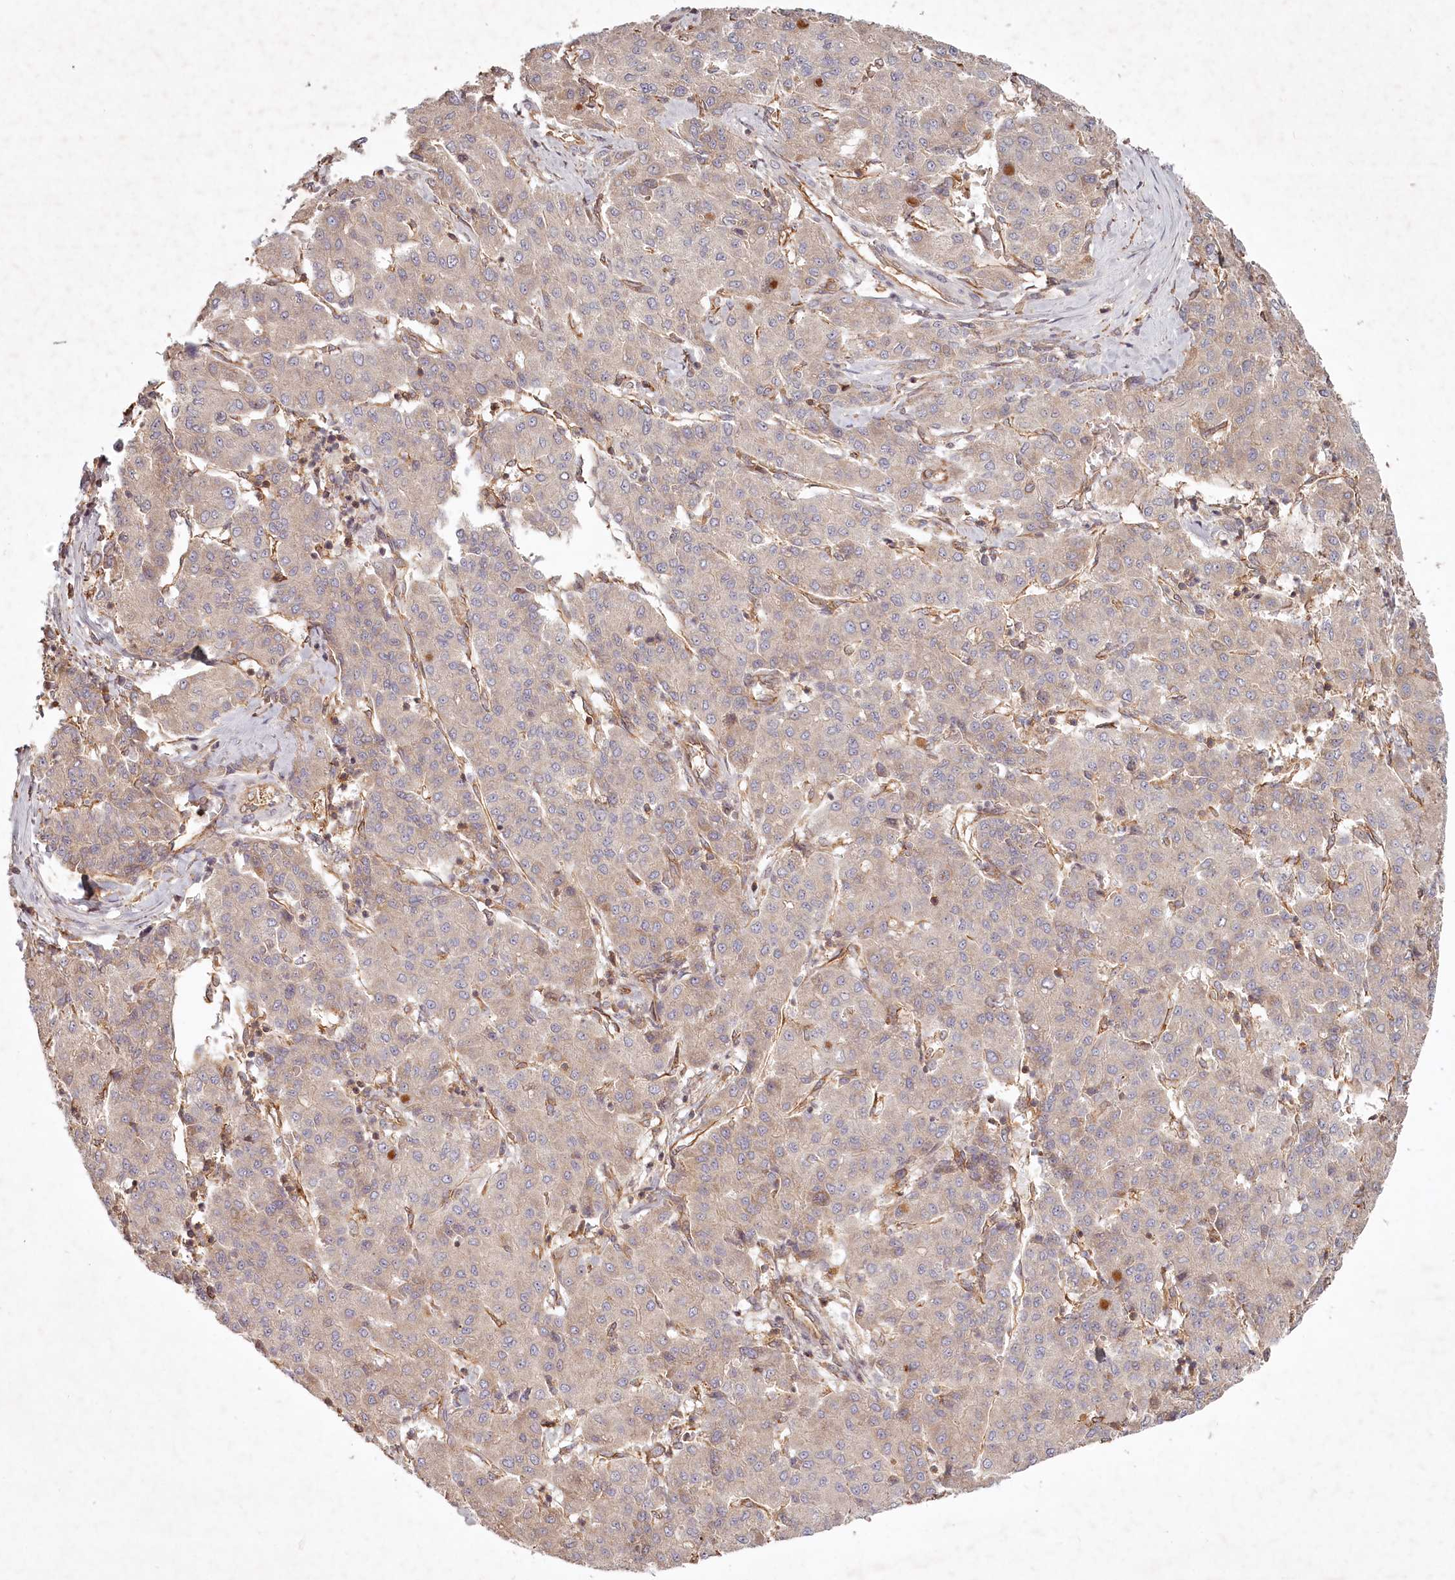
{"staining": {"intensity": "weak", "quantity": "<25%", "location": "cytoplasmic/membranous"}, "tissue": "liver cancer", "cell_type": "Tumor cells", "image_type": "cancer", "snomed": [{"axis": "morphology", "description": "Carcinoma, Hepatocellular, NOS"}, {"axis": "topography", "description": "Liver"}], "caption": "High power microscopy micrograph of an immunohistochemistry (IHC) histopathology image of liver cancer (hepatocellular carcinoma), revealing no significant expression in tumor cells.", "gene": "TMIE", "patient": {"sex": "male", "age": 65}}